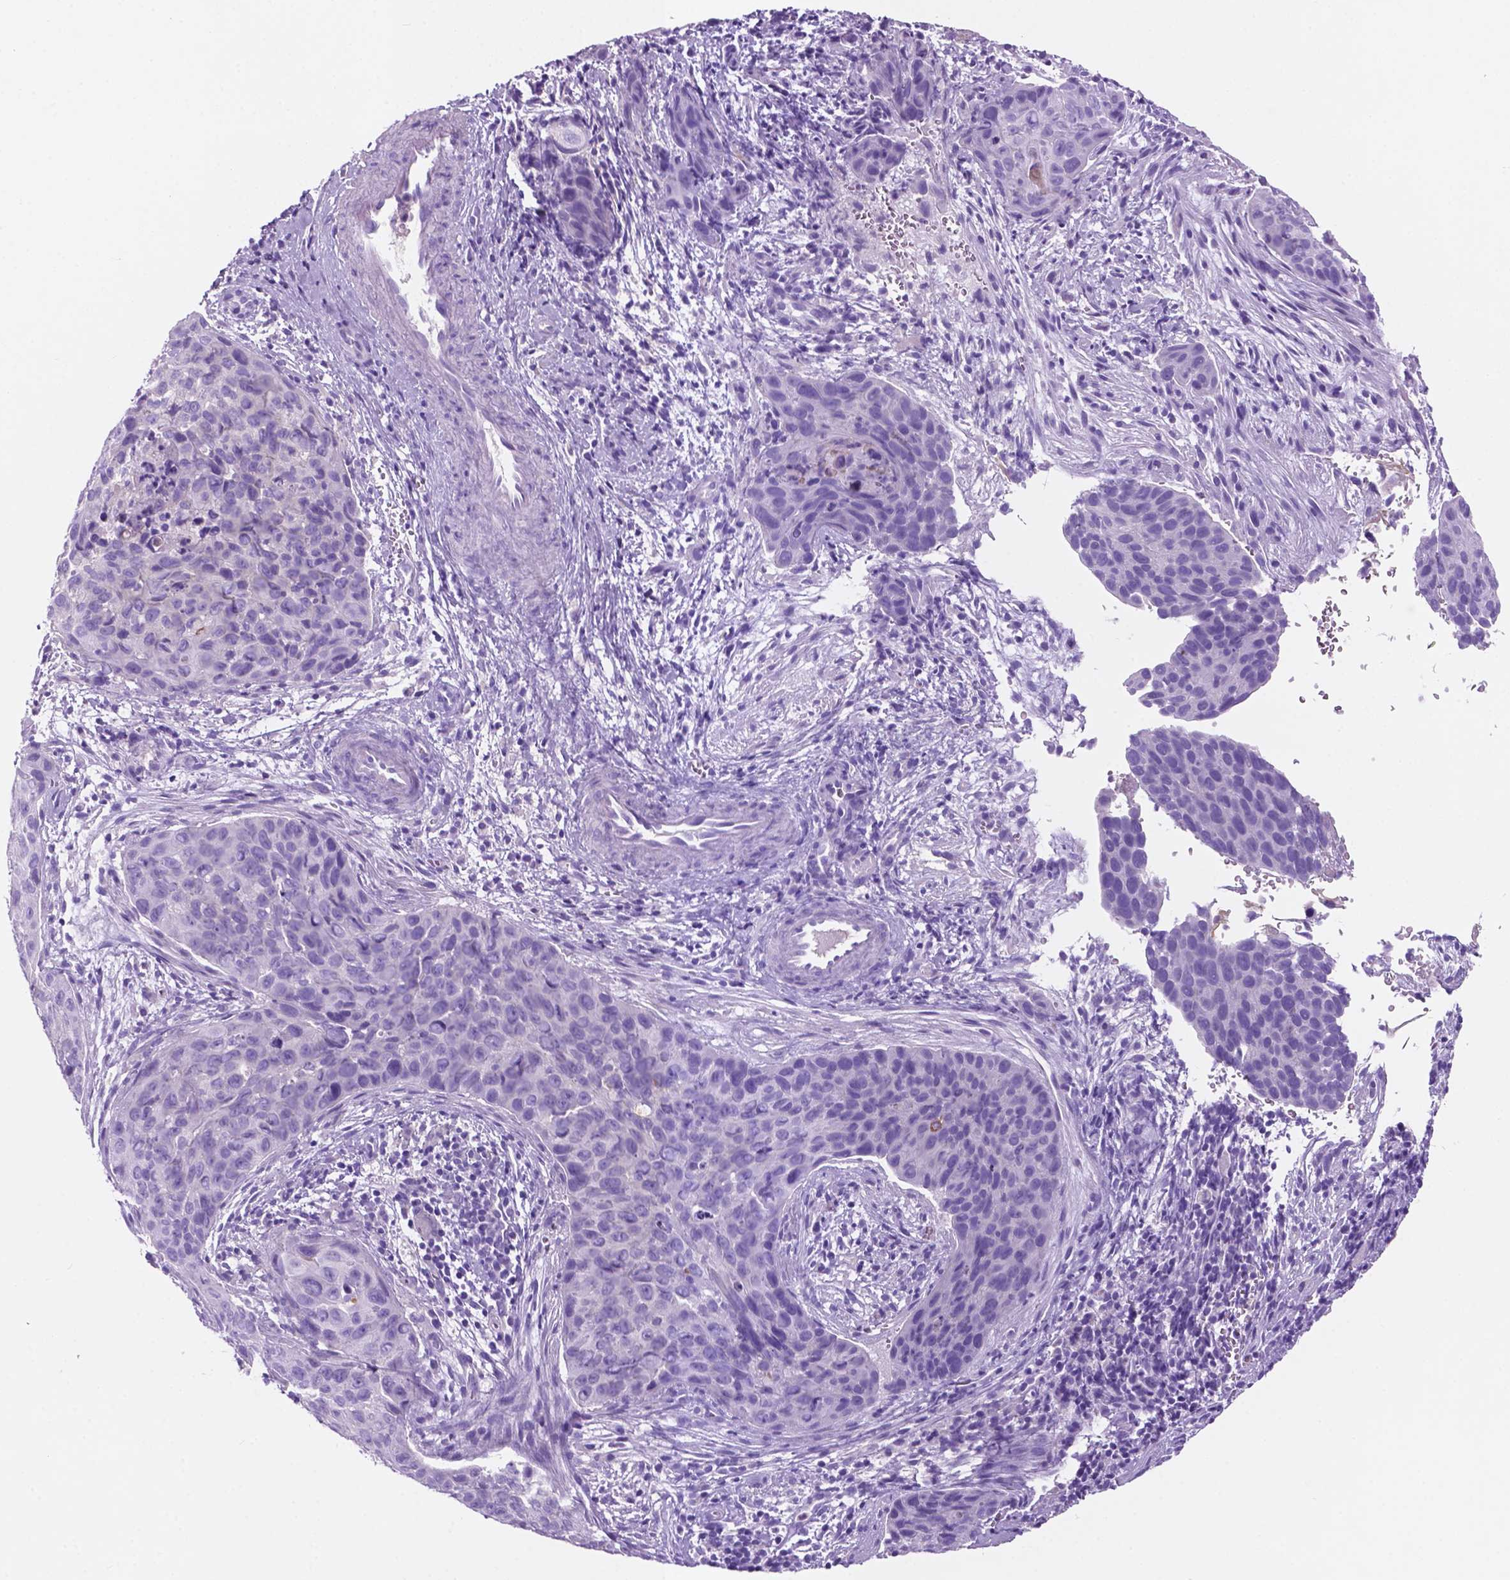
{"staining": {"intensity": "negative", "quantity": "none", "location": "none"}, "tissue": "cervical cancer", "cell_type": "Tumor cells", "image_type": "cancer", "snomed": [{"axis": "morphology", "description": "Squamous cell carcinoma, NOS"}, {"axis": "topography", "description": "Cervix"}], "caption": "Tumor cells are negative for protein expression in human cervical cancer.", "gene": "POU4F1", "patient": {"sex": "female", "age": 35}}